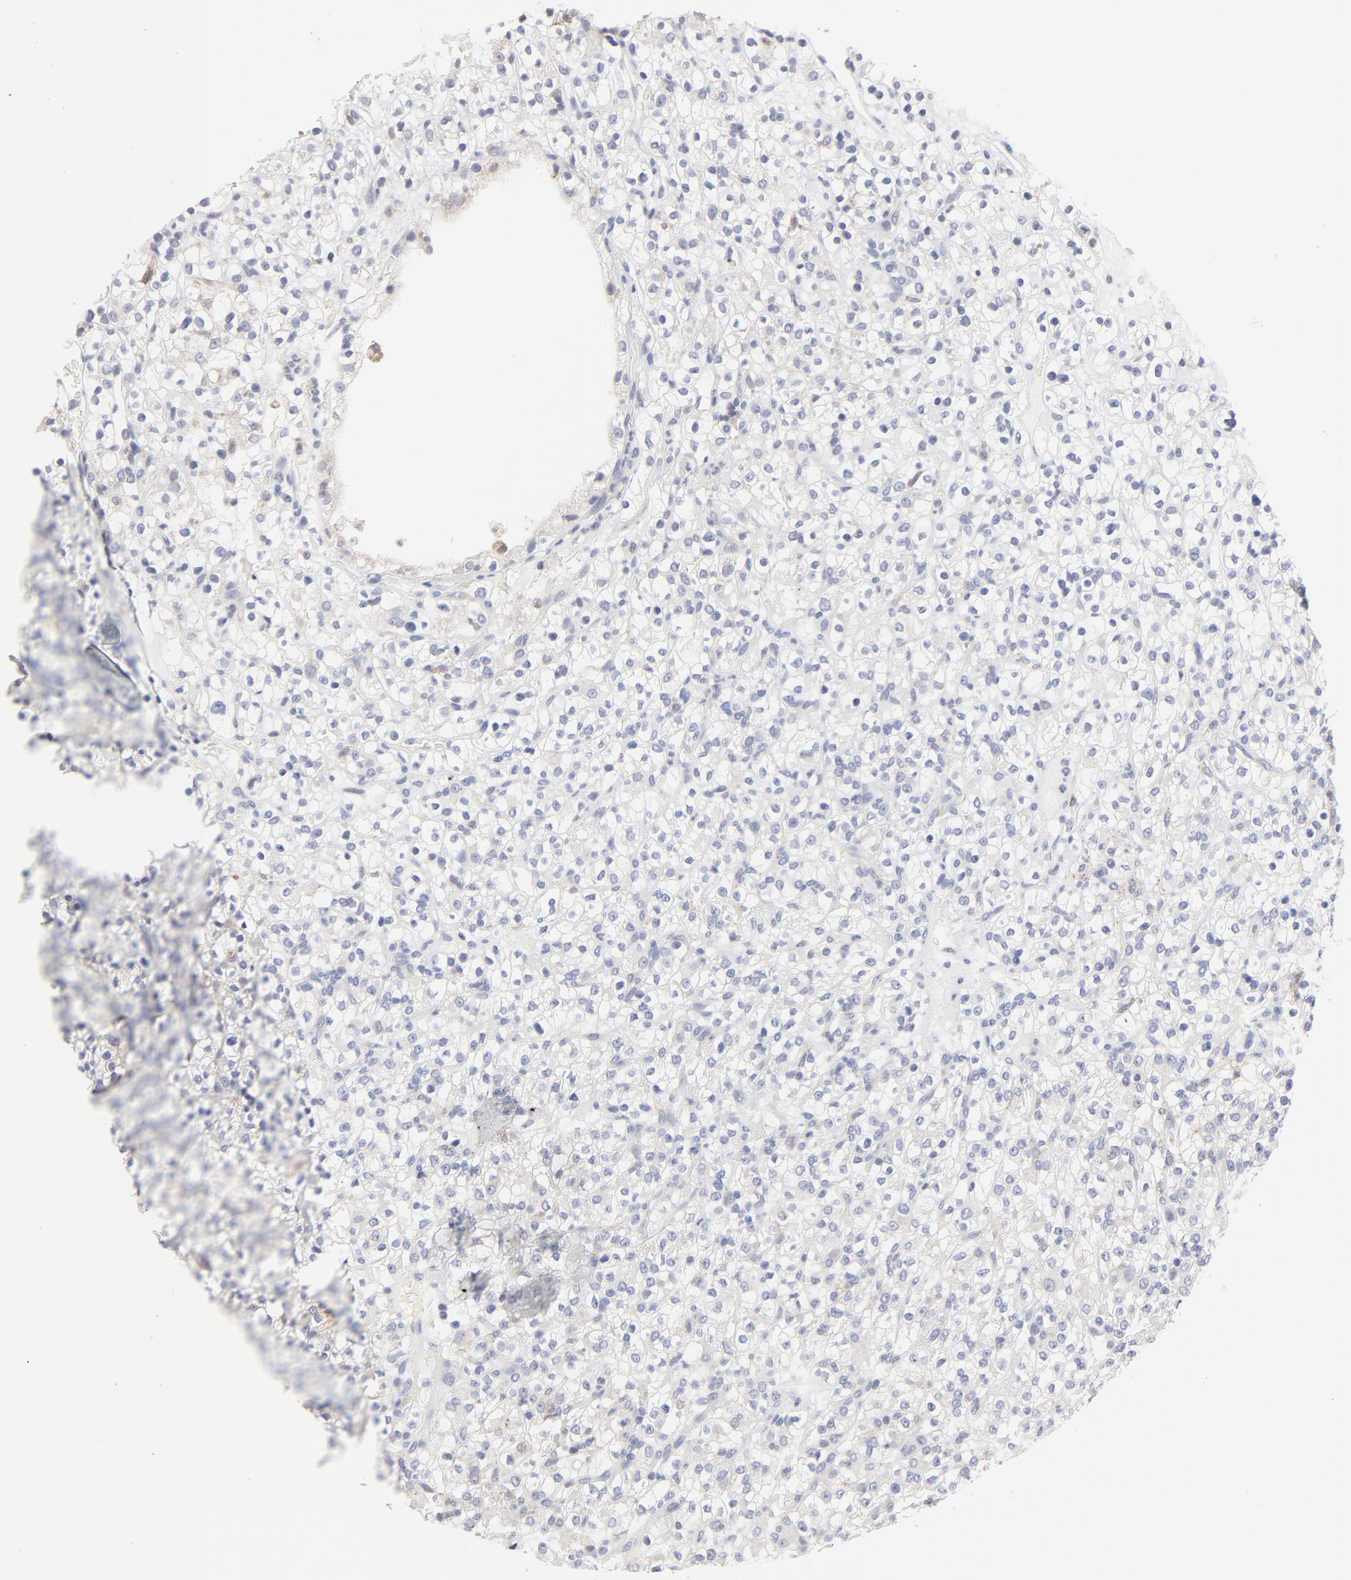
{"staining": {"intensity": "negative", "quantity": "none", "location": "none"}, "tissue": "renal cancer", "cell_type": "Tumor cells", "image_type": "cancer", "snomed": [{"axis": "morphology", "description": "Normal tissue, NOS"}, {"axis": "morphology", "description": "Adenocarcinoma, NOS"}, {"axis": "topography", "description": "Kidney"}], "caption": "This histopathology image is of adenocarcinoma (renal) stained with immunohistochemistry (IHC) to label a protein in brown with the nuclei are counter-stained blue. There is no positivity in tumor cells.", "gene": "TRIM22", "patient": {"sex": "female", "age": 72}}